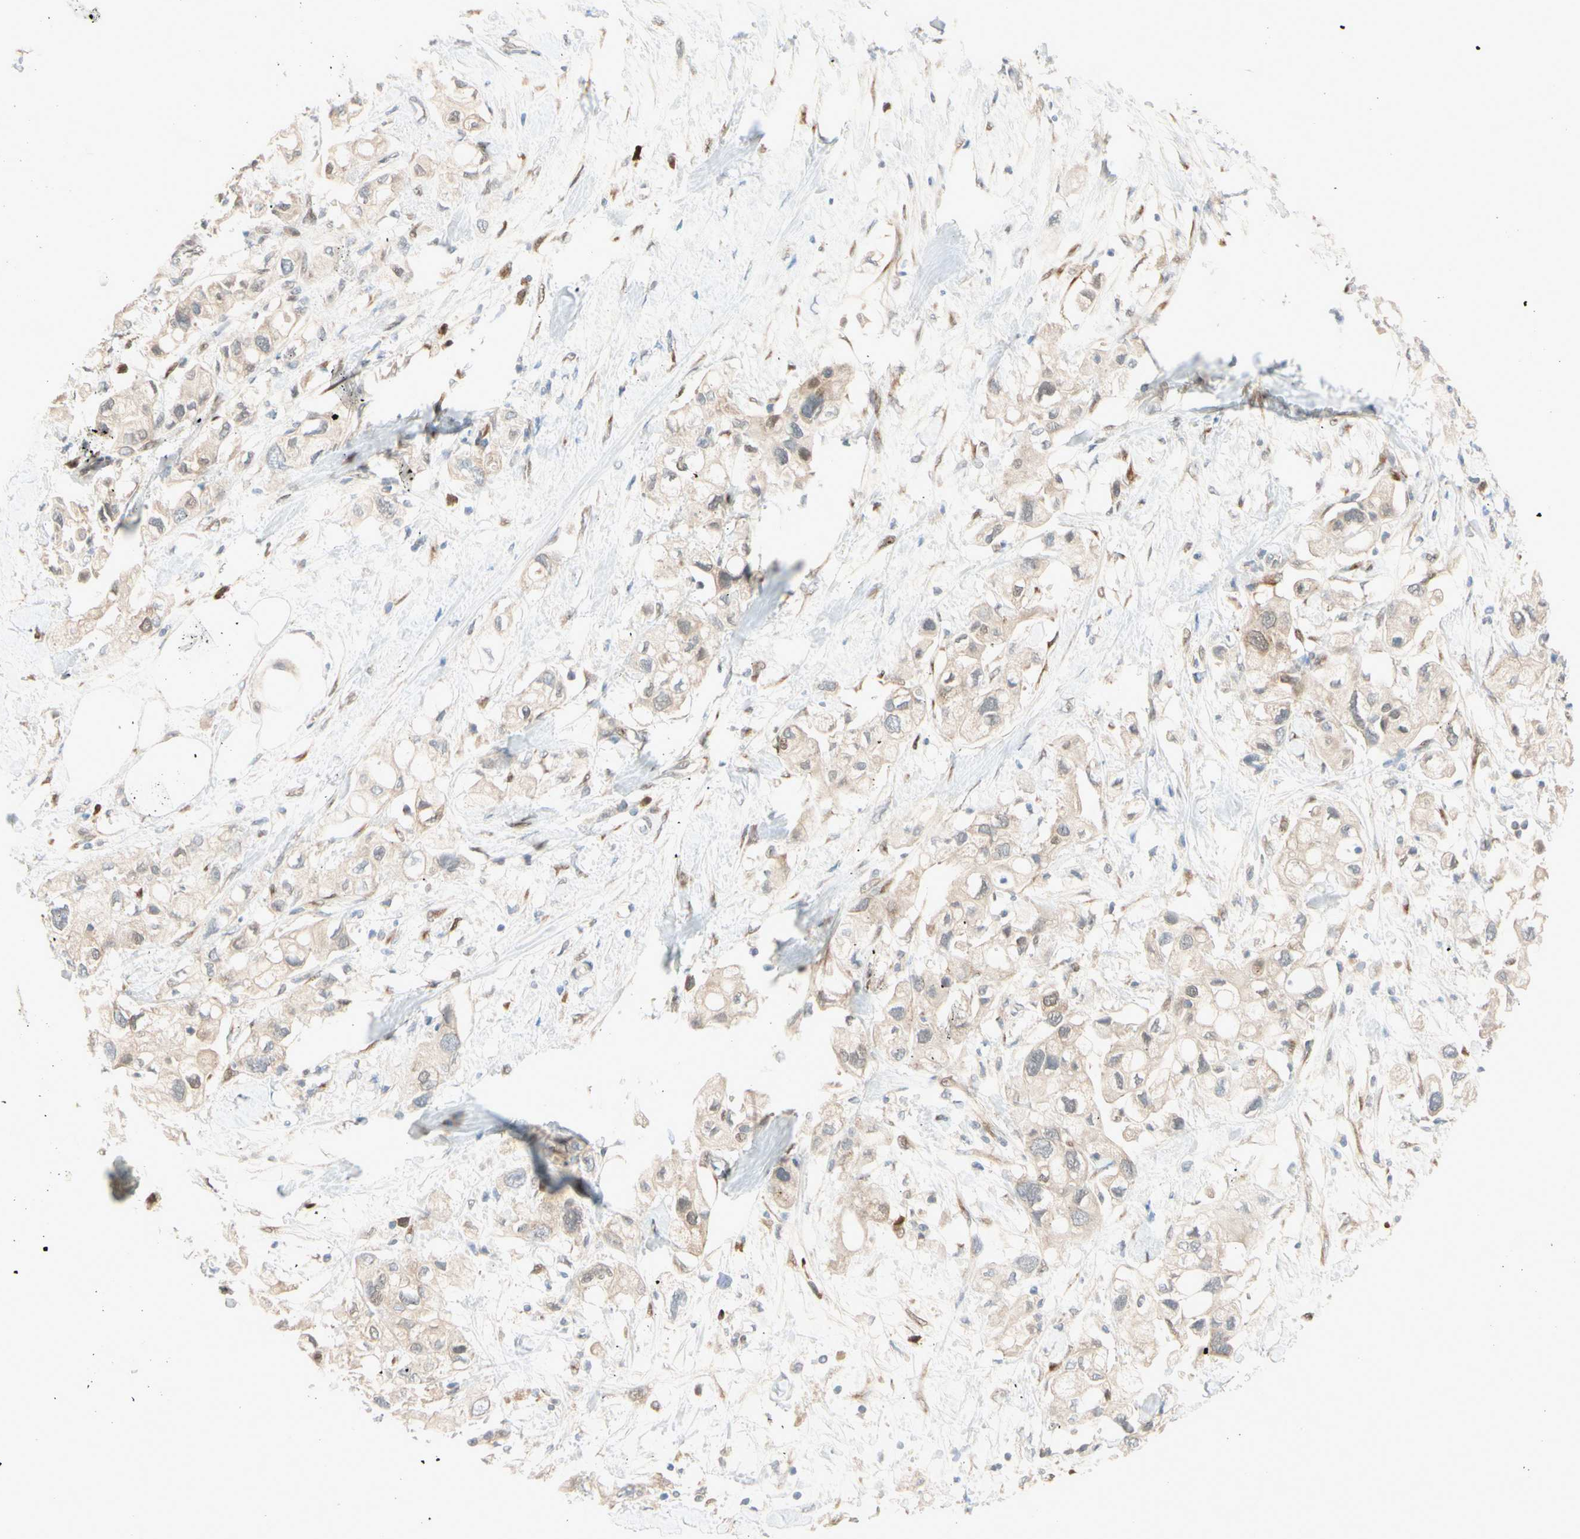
{"staining": {"intensity": "weak", "quantity": "25%-75%", "location": "cytoplasmic/membranous"}, "tissue": "pancreatic cancer", "cell_type": "Tumor cells", "image_type": "cancer", "snomed": [{"axis": "morphology", "description": "Adenocarcinoma, NOS"}, {"axis": "topography", "description": "Pancreas"}], "caption": "Human pancreatic cancer stained with a brown dye displays weak cytoplasmic/membranous positive positivity in approximately 25%-75% of tumor cells.", "gene": "PTTG1", "patient": {"sex": "female", "age": 56}}